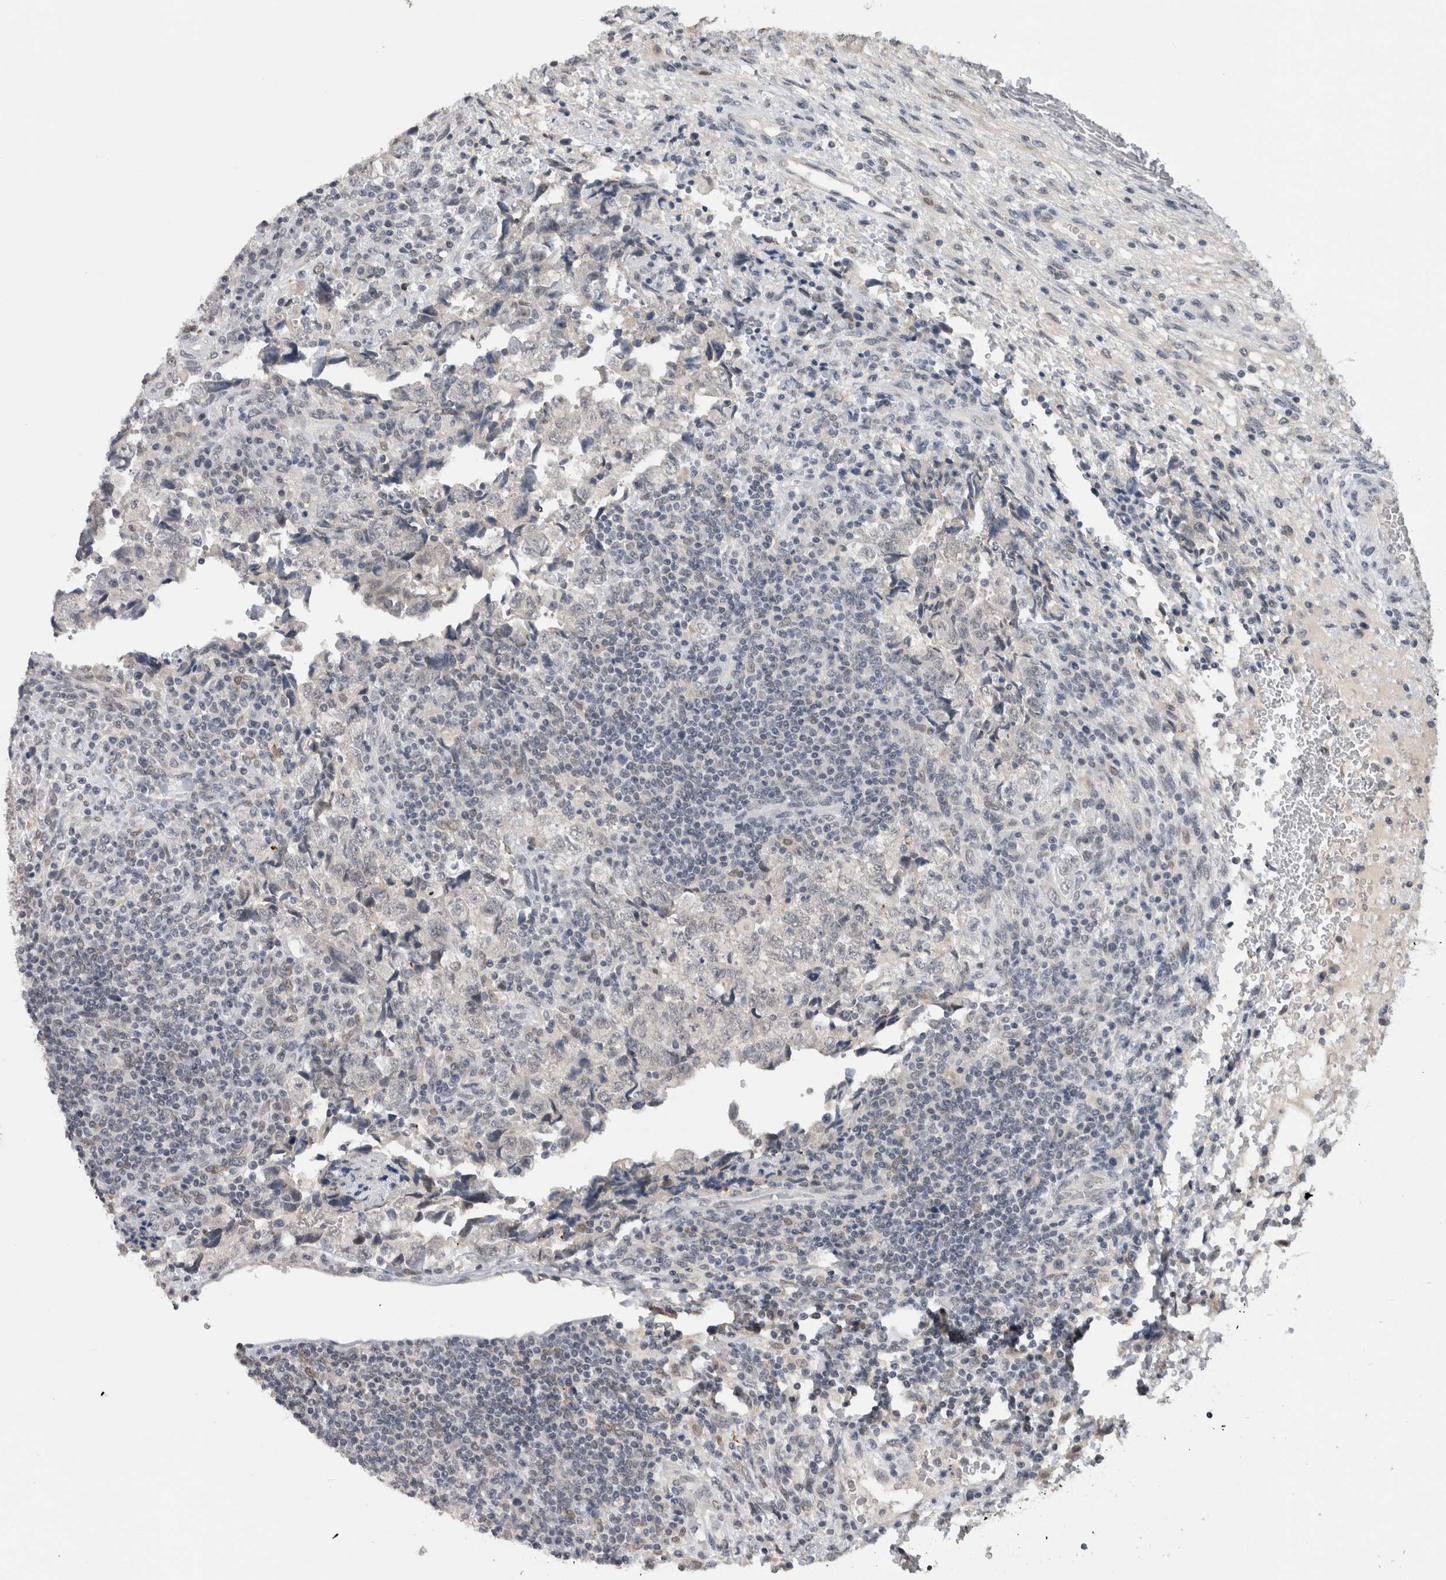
{"staining": {"intensity": "negative", "quantity": "none", "location": "none"}, "tissue": "testis cancer", "cell_type": "Tumor cells", "image_type": "cancer", "snomed": [{"axis": "morphology", "description": "Normal tissue, NOS"}, {"axis": "morphology", "description": "Carcinoma, Embryonal, NOS"}, {"axis": "topography", "description": "Testis"}], "caption": "Tumor cells are negative for protein expression in human testis embryonal carcinoma.", "gene": "PRXL2A", "patient": {"sex": "male", "age": 36}}